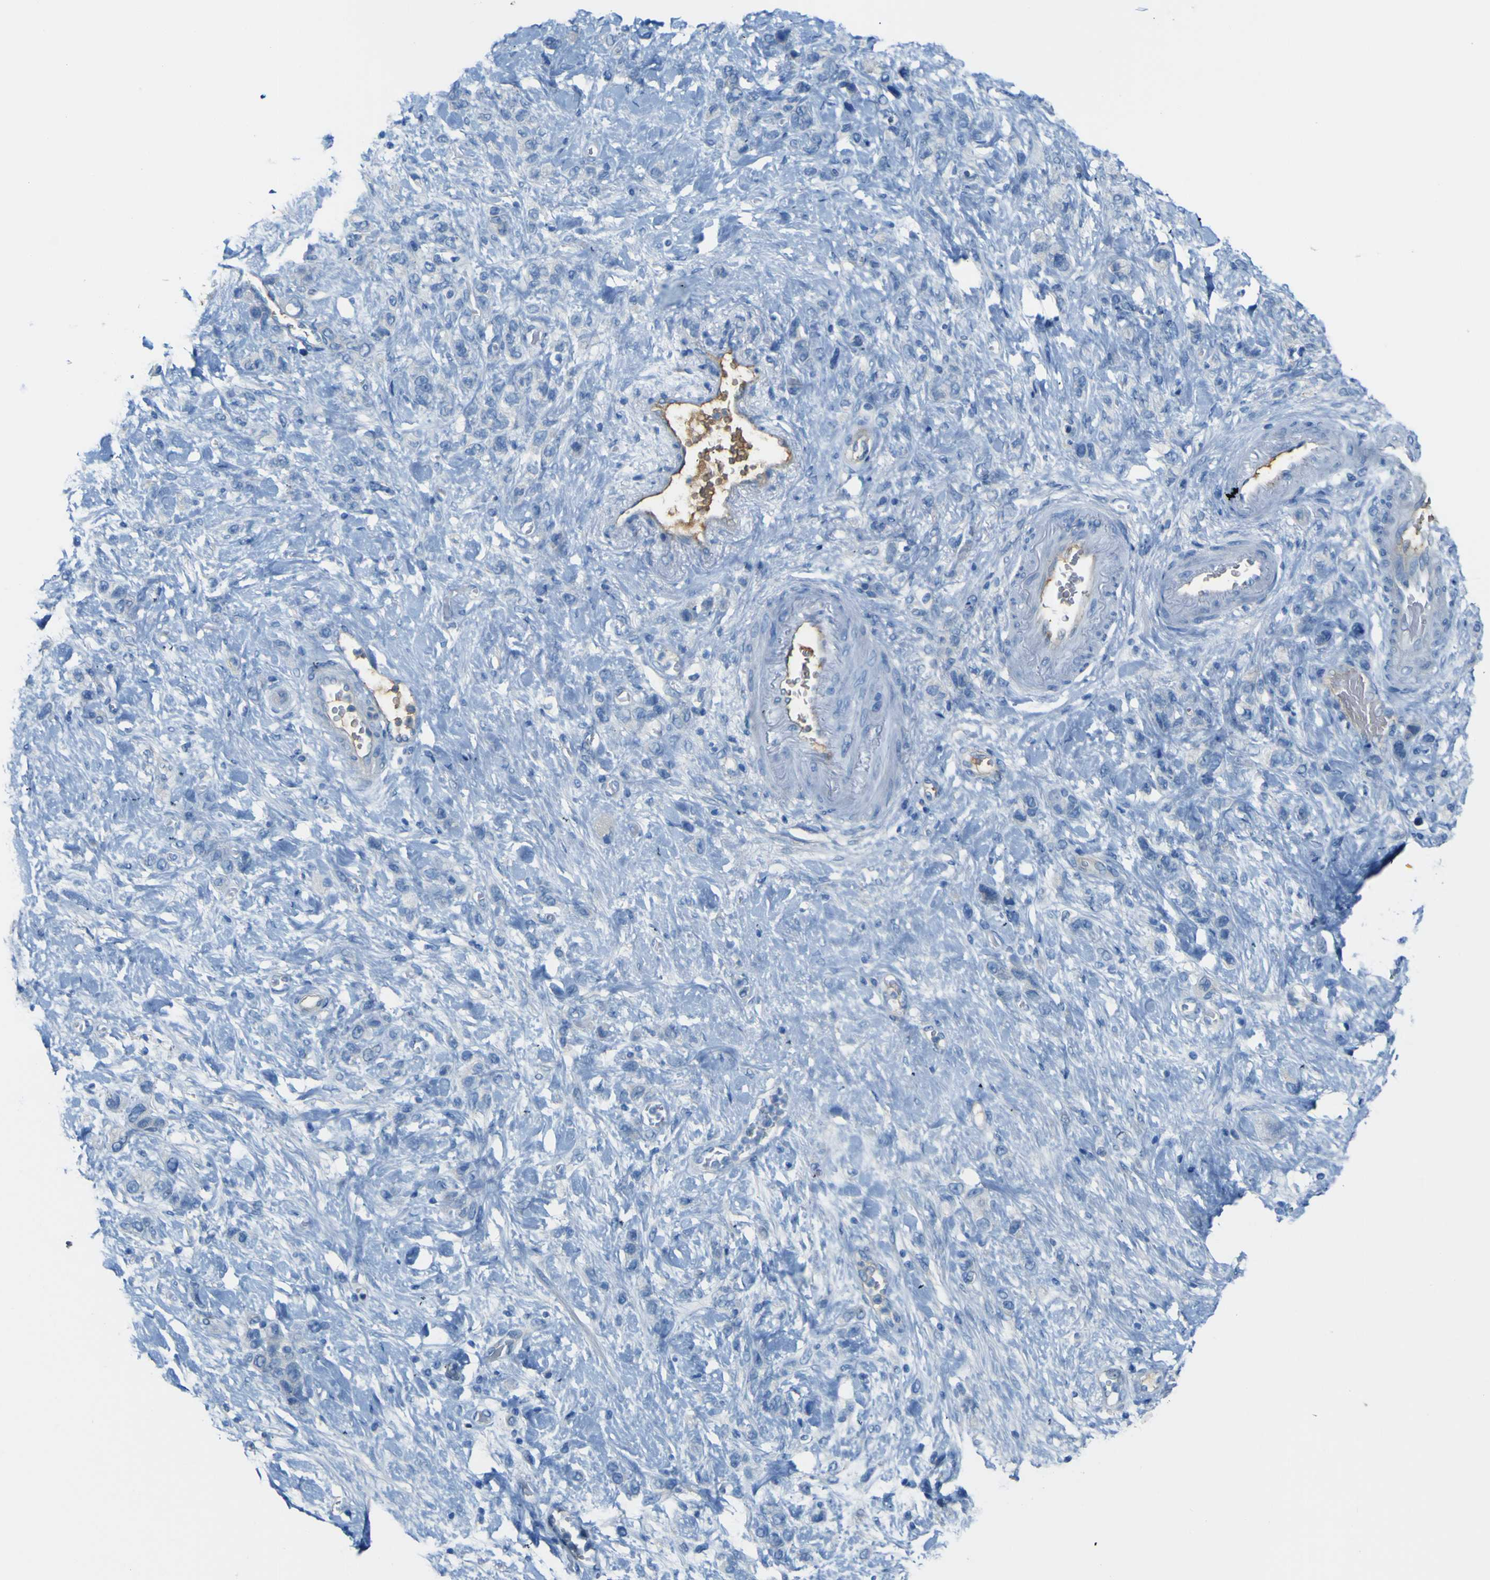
{"staining": {"intensity": "negative", "quantity": "none", "location": "none"}, "tissue": "stomach cancer", "cell_type": "Tumor cells", "image_type": "cancer", "snomed": [{"axis": "morphology", "description": "Adenocarcinoma, NOS"}, {"axis": "morphology", "description": "Adenocarcinoma, High grade"}, {"axis": "topography", "description": "Stomach, upper"}, {"axis": "topography", "description": "Stomach, lower"}], "caption": "Protein analysis of stomach cancer (adenocarcinoma) reveals no significant positivity in tumor cells. Nuclei are stained in blue.", "gene": "ADGRA2", "patient": {"sex": "female", "age": 65}}